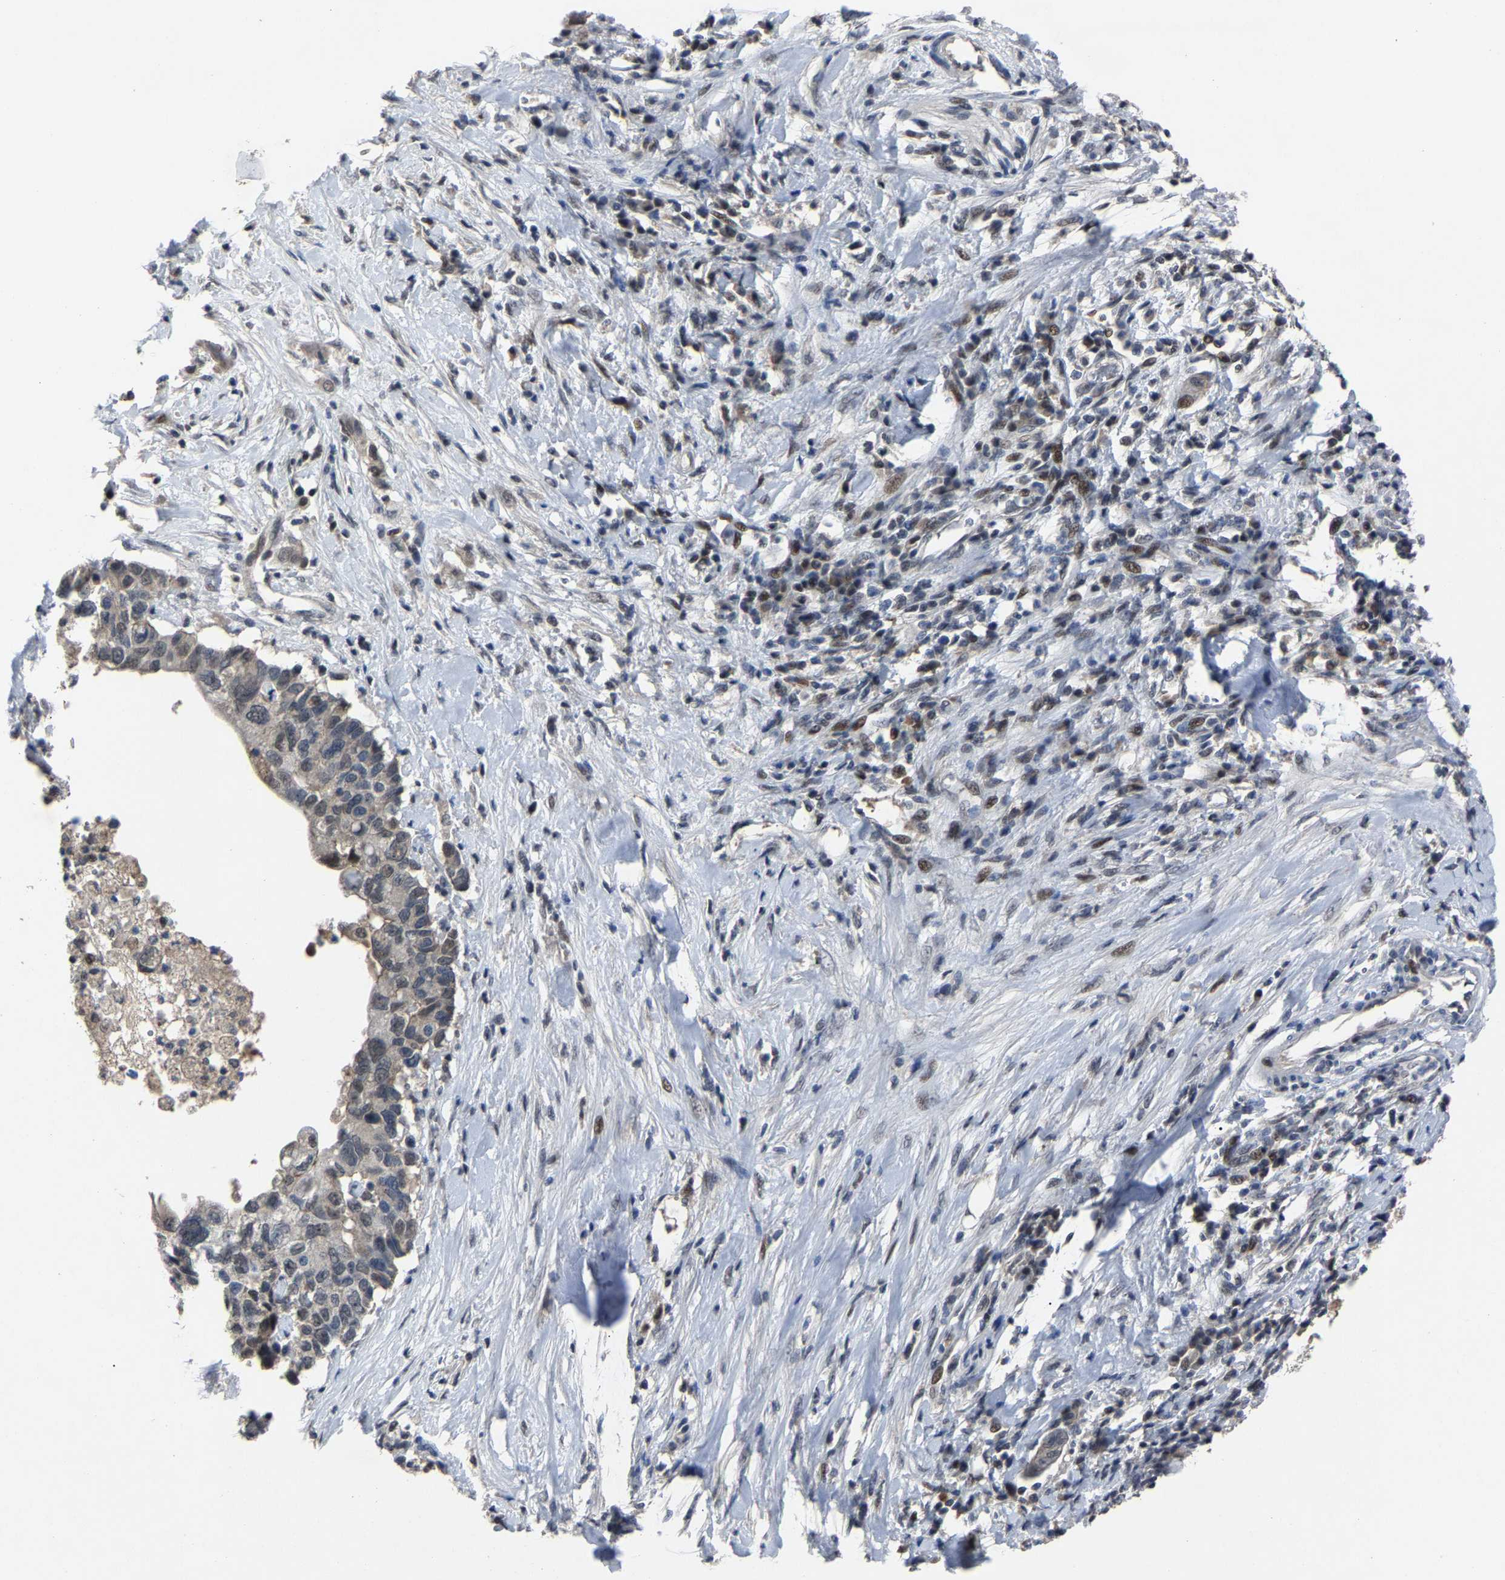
{"staining": {"intensity": "weak", "quantity": "<25%", "location": "nuclear"}, "tissue": "pancreatic cancer", "cell_type": "Tumor cells", "image_type": "cancer", "snomed": [{"axis": "morphology", "description": "Adenocarcinoma, NOS"}, {"axis": "topography", "description": "Pancreas"}], "caption": "High magnification brightfield microscopy of pancreatic adenocarcinoma stained with DAB (brown) and counterstained with hematoxylin (blue): tumor cells show no significant staining.", "gene": "LSM8", "patient": {"sex": "female", "age": 56}}